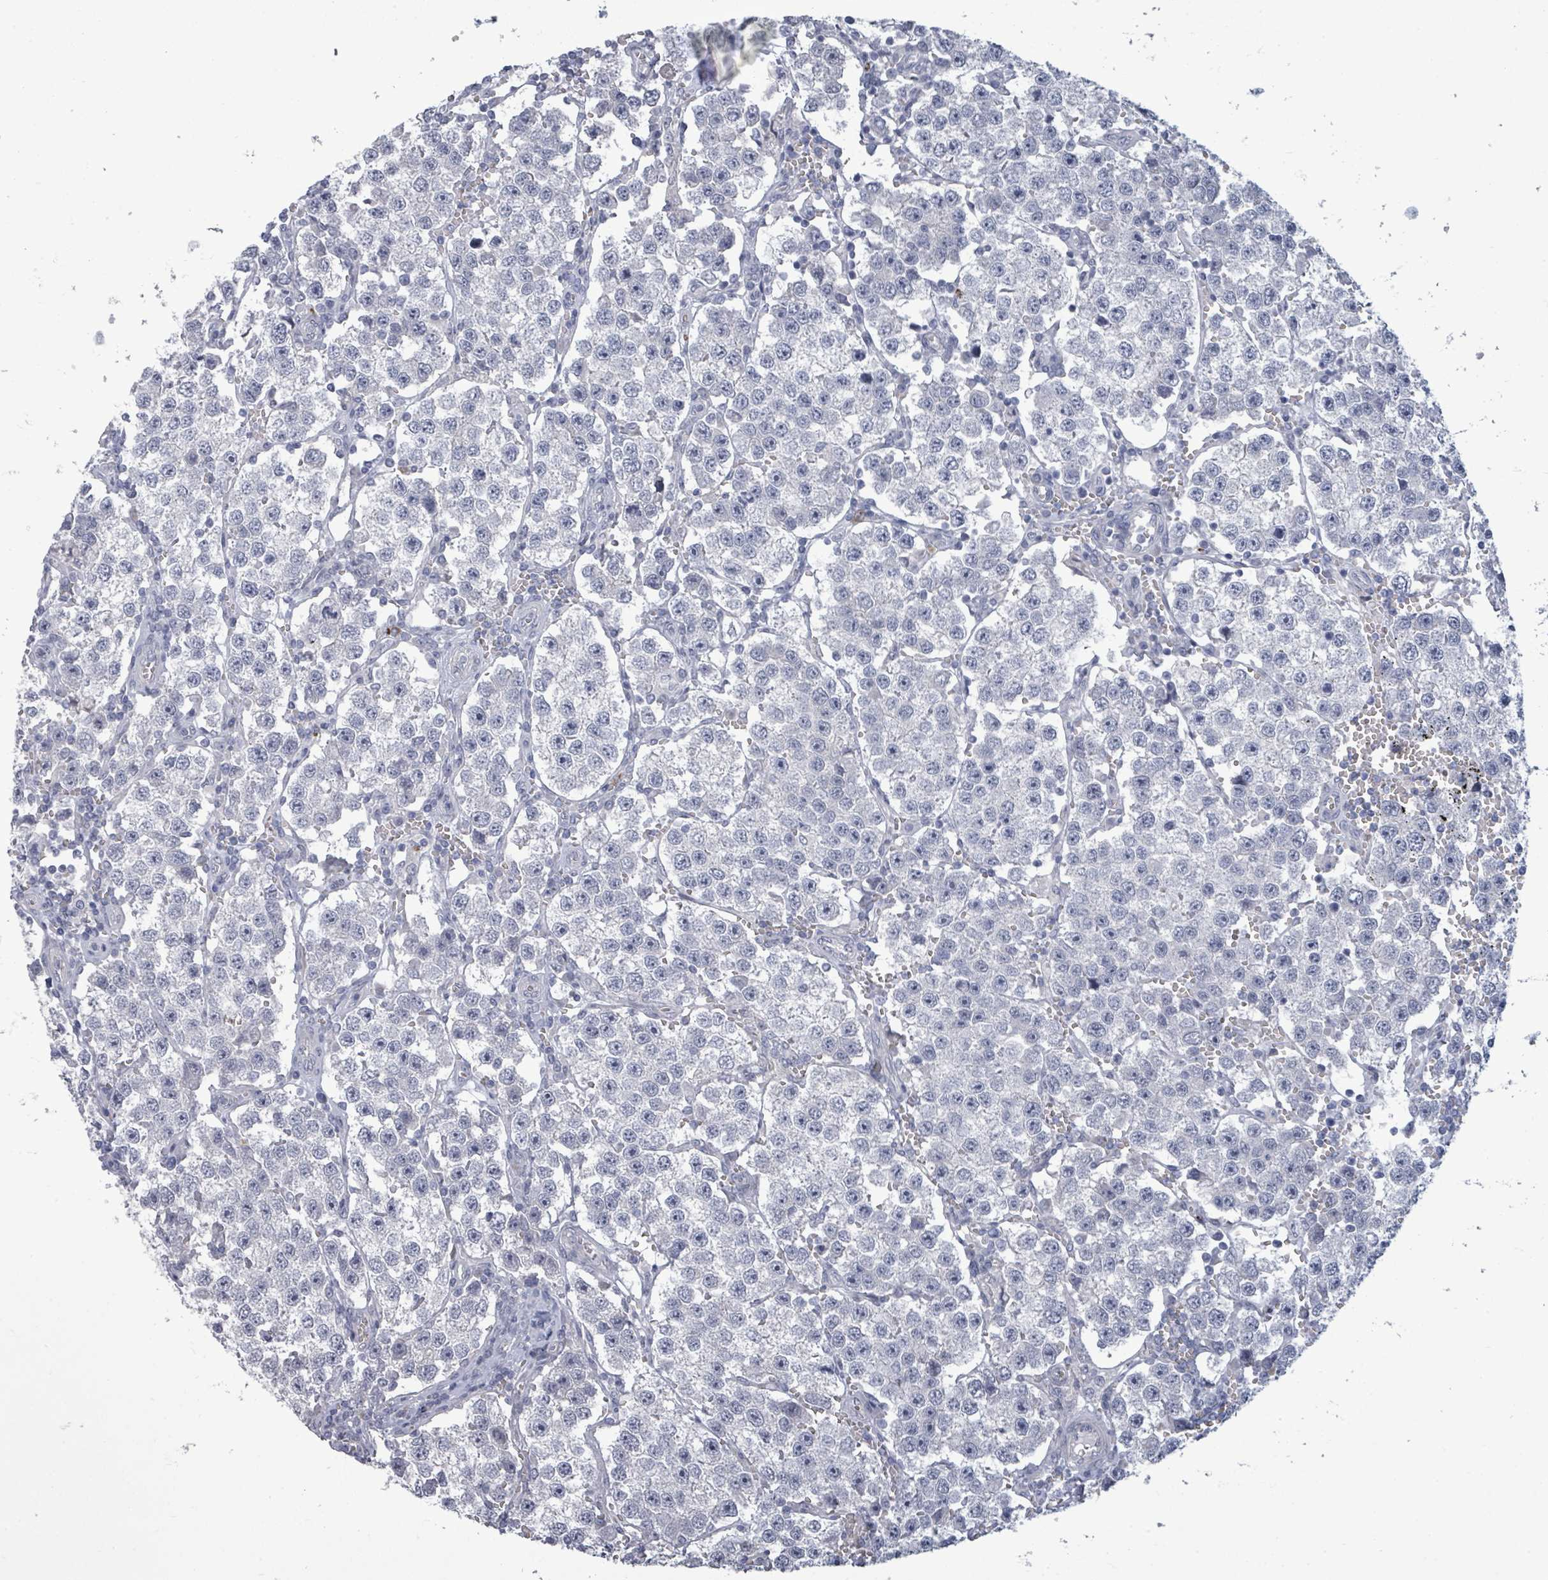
{"staining": {"intensity": "negative", "quantity": "none", "location": "none"}, "tissue": "testis cancer", "cell_type": "Tumor cells", "image_type": "cancer", "snomed": [{"axis": "morphology", "description": "Seminoma, NOS"}, {"axis": "topography", "description": "Testis"}], "caption": "A high-resolution micrograph shows IHC staining of testis cancer (seminoma), which reveals no significant staining in tumor cells. (Brightfield microscopy of DAB (3,3'-diaminobenzidine) IHC at high magnification).", "gene": "ASB12", "patient": {"sex": "male", "age": 37}}